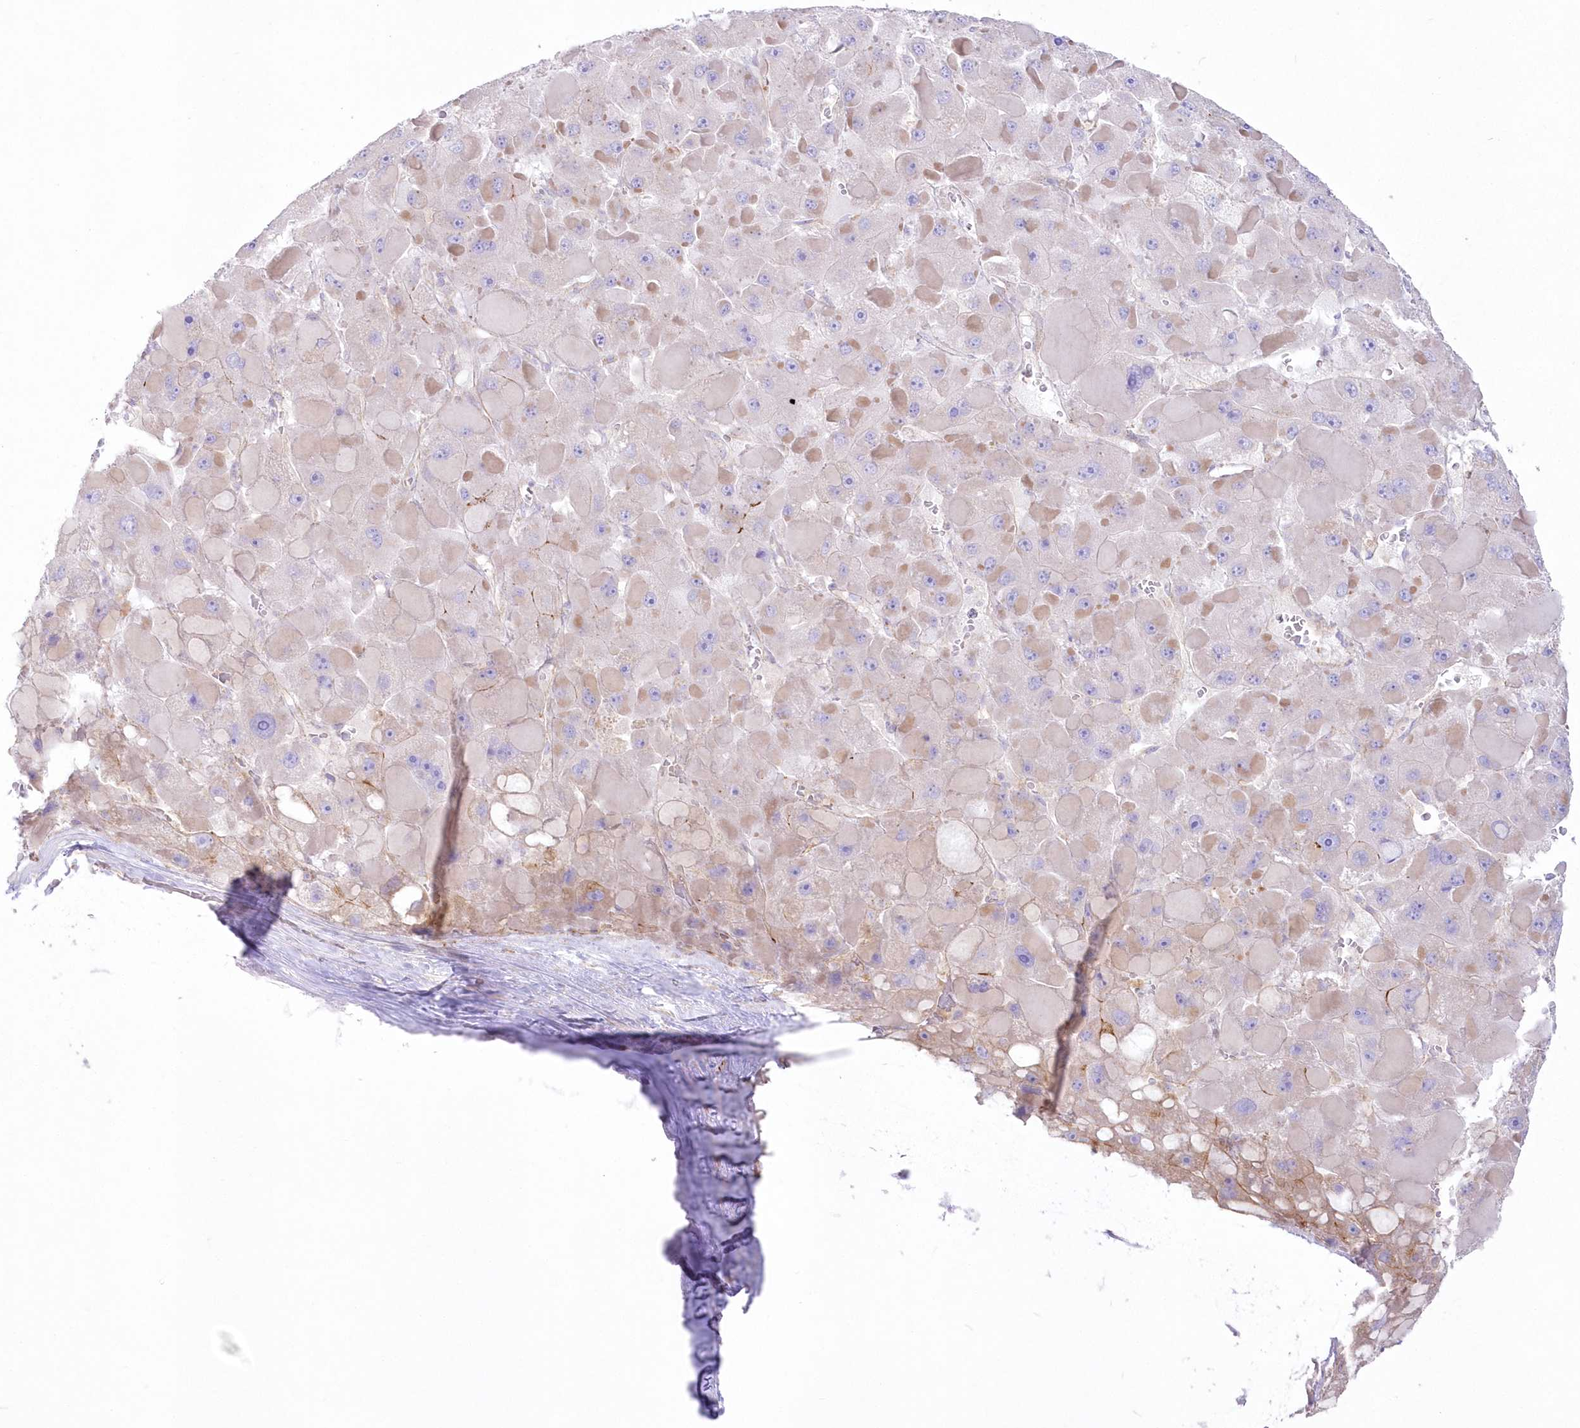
{"staining": {"intensity": "negative", "quantity": "none", "location": "none"}, "tissue": "liver cancer", "cell_type": "Tumor cells", "image_type": "cancer", "snomed": [{"axis": "morphology", "description": "Carcinoma, Hepatocellular, NOS"}, {"axis": "topography", "description": "Liver"}], "caption": "Tumor cells are negative for protein expression in human liver cancer.", "gene": "ZNF843", "patient": {"sex": "female", "age": 73}}